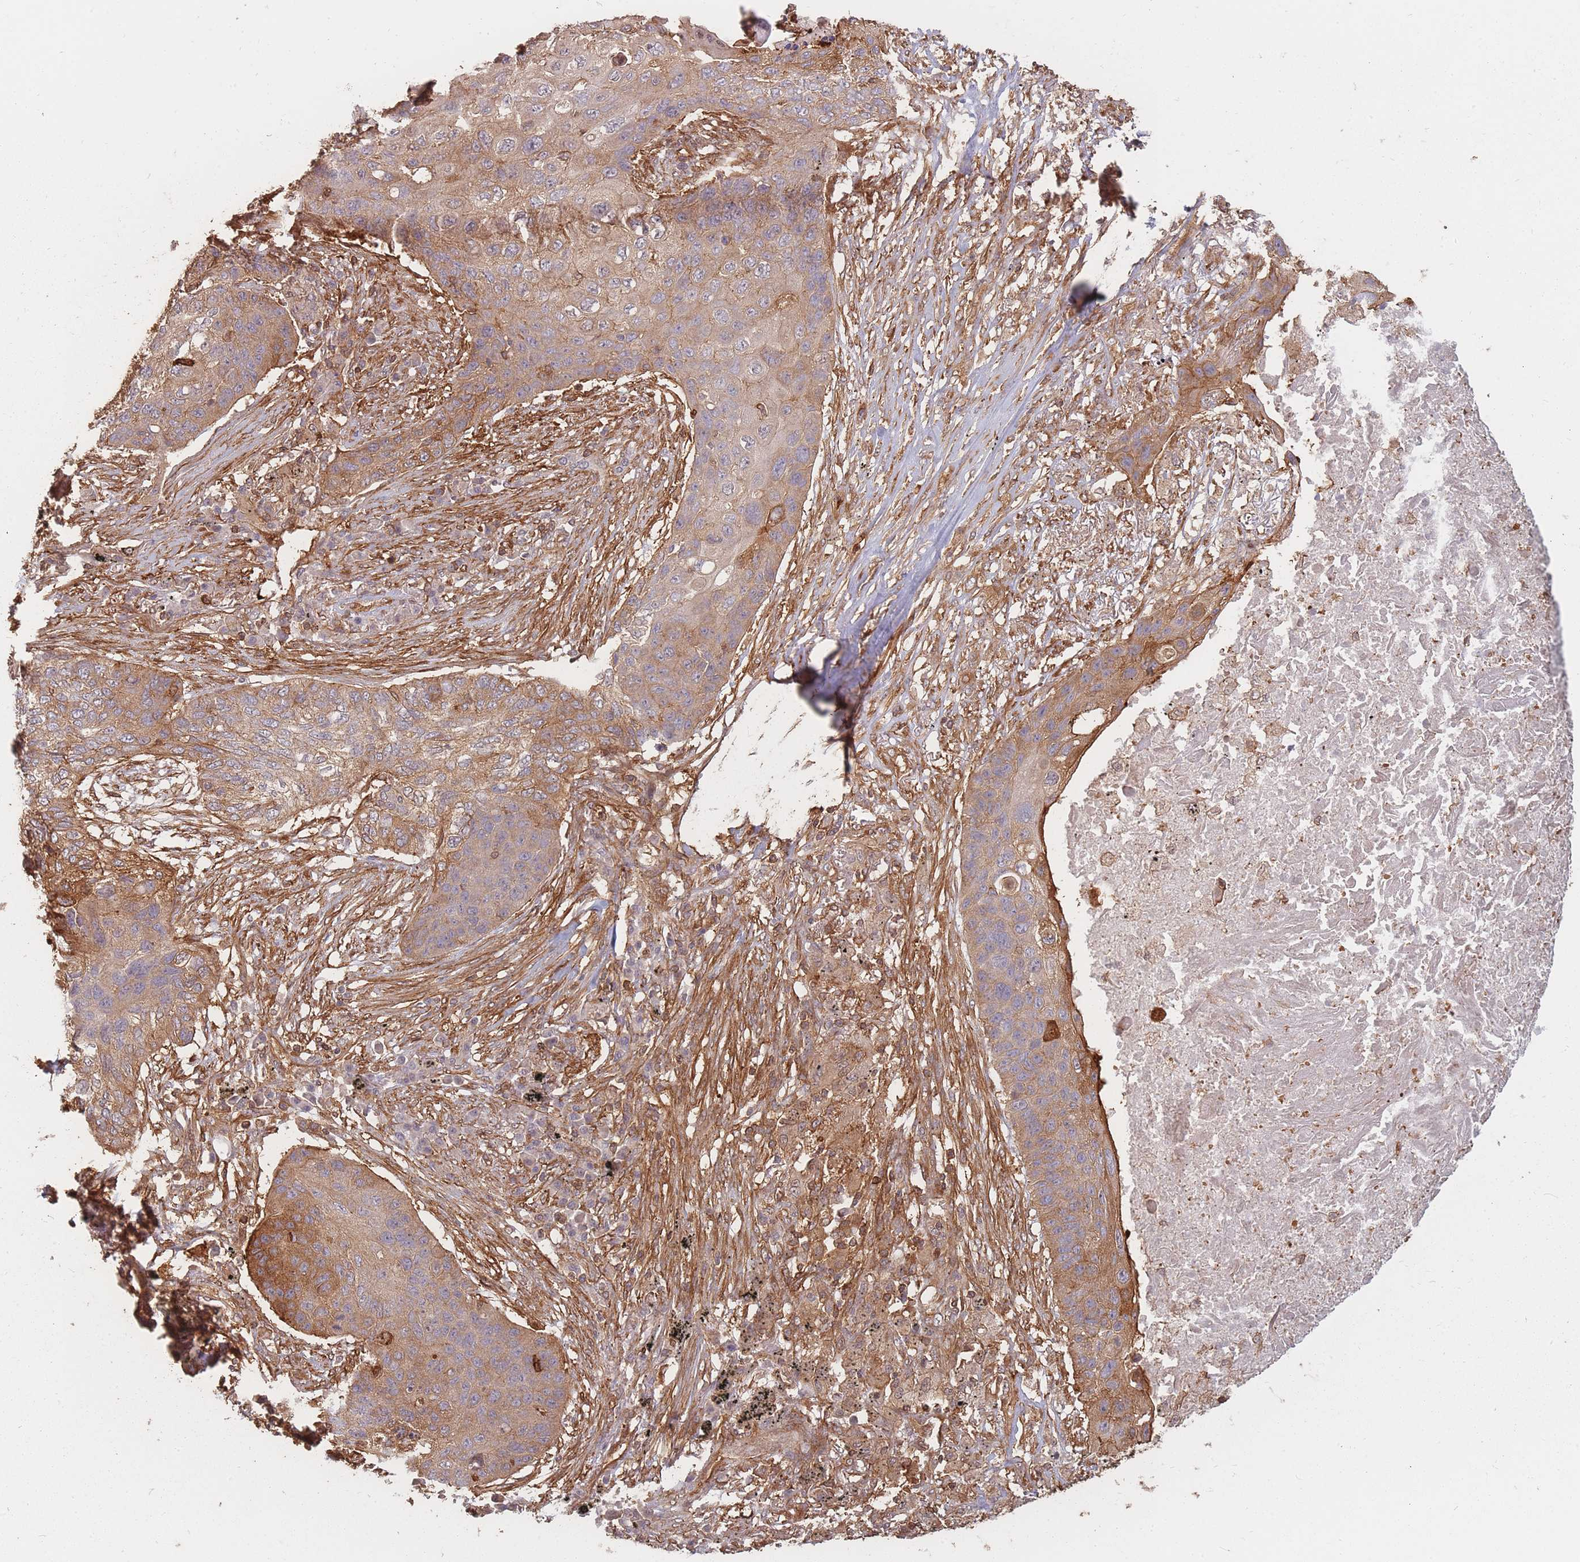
{"staining": {"intensity": "moderate", "quantity": ">75%", "location": "cytoplasmic/membranous"}, "tissue": "lung cancer", "cell_type": "Tumor cells", "image_type": "cancer", "snomed": [{"axis": "morphology", "description": "Squamous cell carcinoma, NOS"}, {"axis": "topography", "description": "Lung"}], "caption": "High-magnification brightfield microscopy of squamous cell carcinoma (lung) stained with DAB (3,3'-diaminobenzidine) (brown) and counterstained with hematoxylin (blue). tumor cells exhibit moderate cytoplasmic/membranous expression is present in approximately>75% of cells. (brown staining indicates protein expression, while blue staining denotes nuclei).", "gene": "PLS3", "patient": {"sex": "female", "age": 63}}